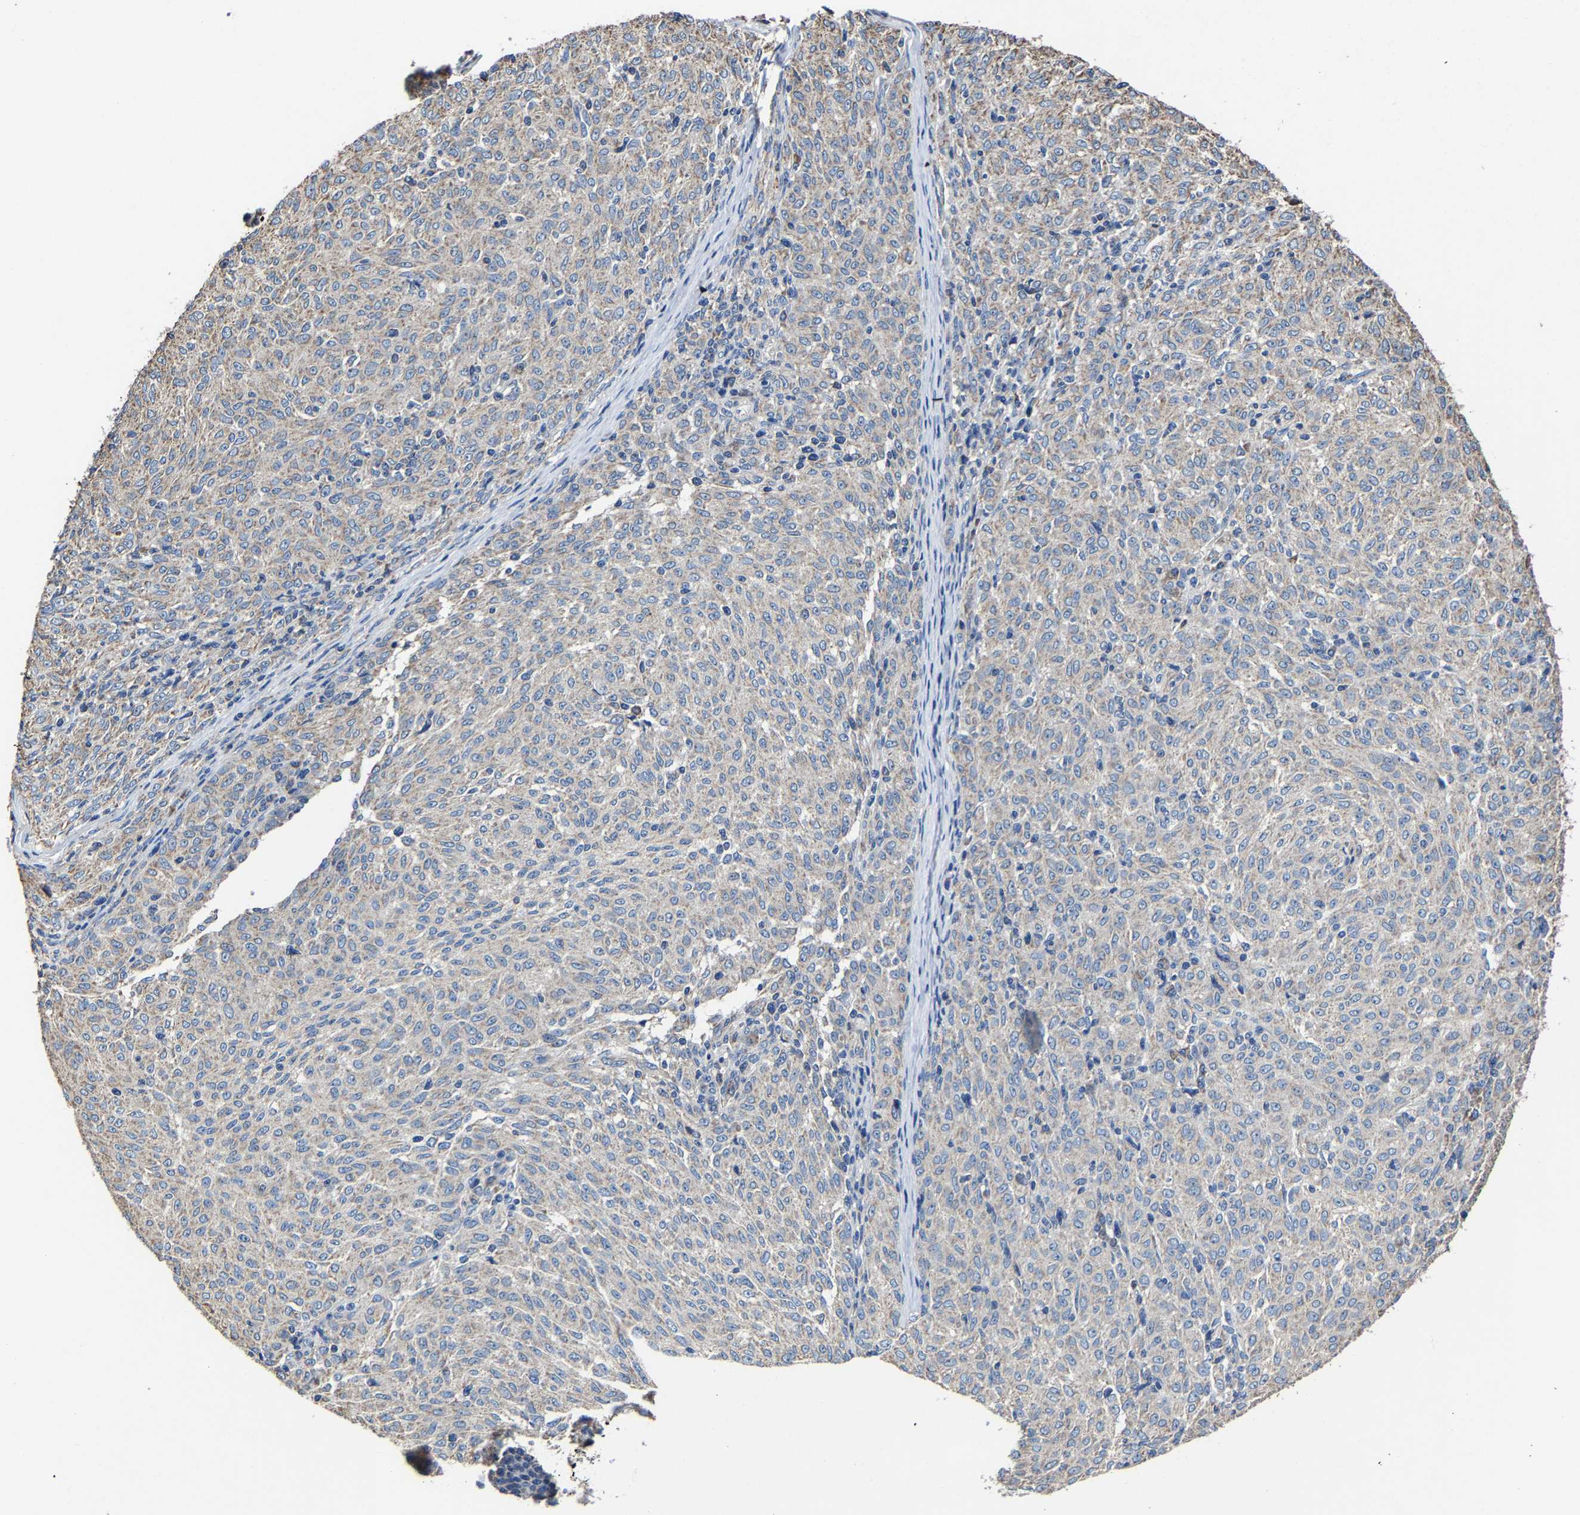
{"staining": {"intensity": "weak", "quantity": "<25%", "location": "cytoplasmic/membranous"}, "tissue": "melanoma", "cell_type": "Tumor cells", "image_type": "cancer", "snomed": [{"axis": "morphology", "description": "Malignant melanoma, NOS"}, {"axis": "topography", "description": "Skin"}], "caption": "The image reveals no significant staining in tumor cells of malignant melanoma.", "gene": "ZCCHC7", "patient": {"sex": "female", "age": 72}}